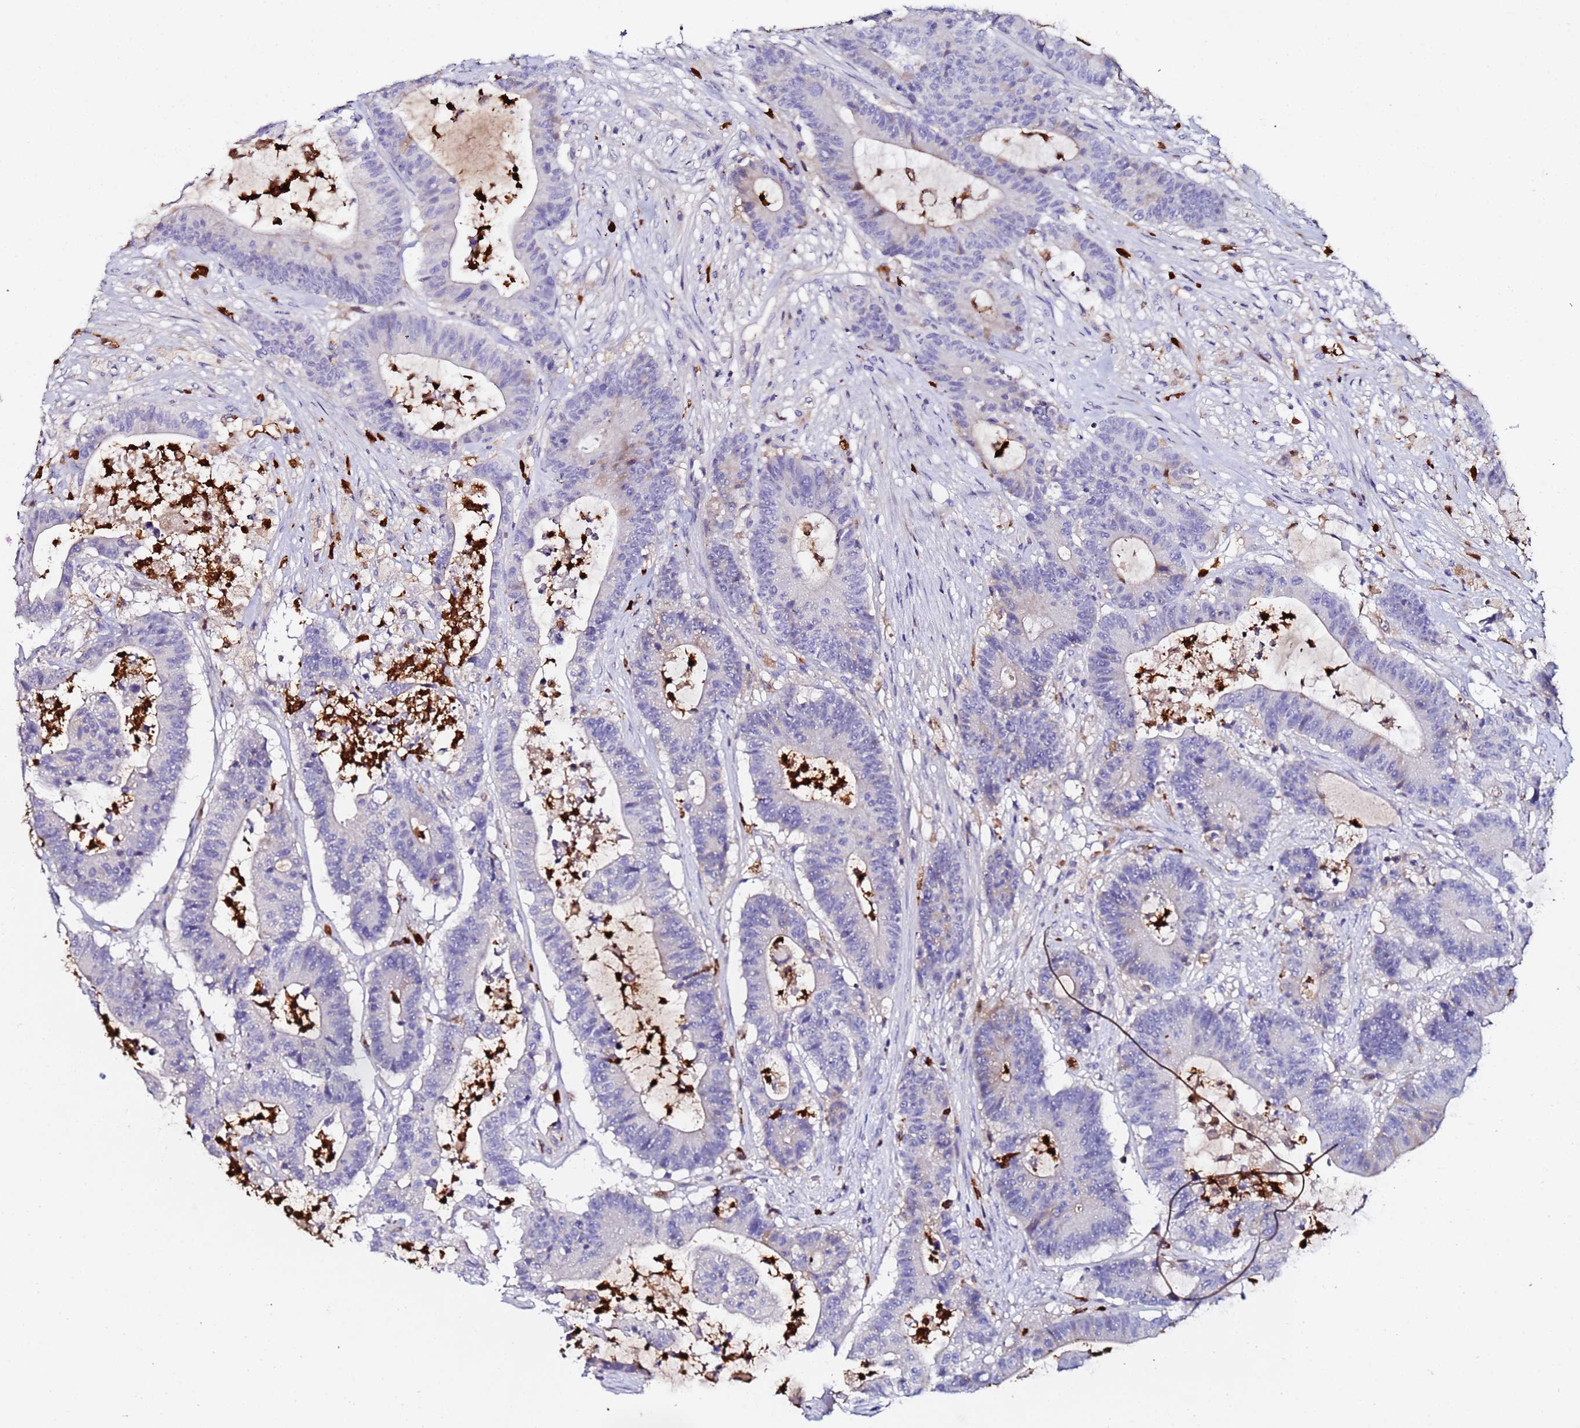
{"staining": {"intensity": "negative", "quantity": "none", "location": "none"}, "tissue": "colorectal cancer", "cell_type": "Tumor cells", "image_type": "cancer", "snomed": [{"axis": "morphology", "description": "Adenocarcinoma, NOS"}, {"axis": "topography", "description": "Colon"}], "caption": "An IHC micrograph of colorectal cancer is shown. There is no staining in tumor cells of colorectal cancer.", "gene": "TUBAL3", "patient": {"sex": "female", "age": 84}}